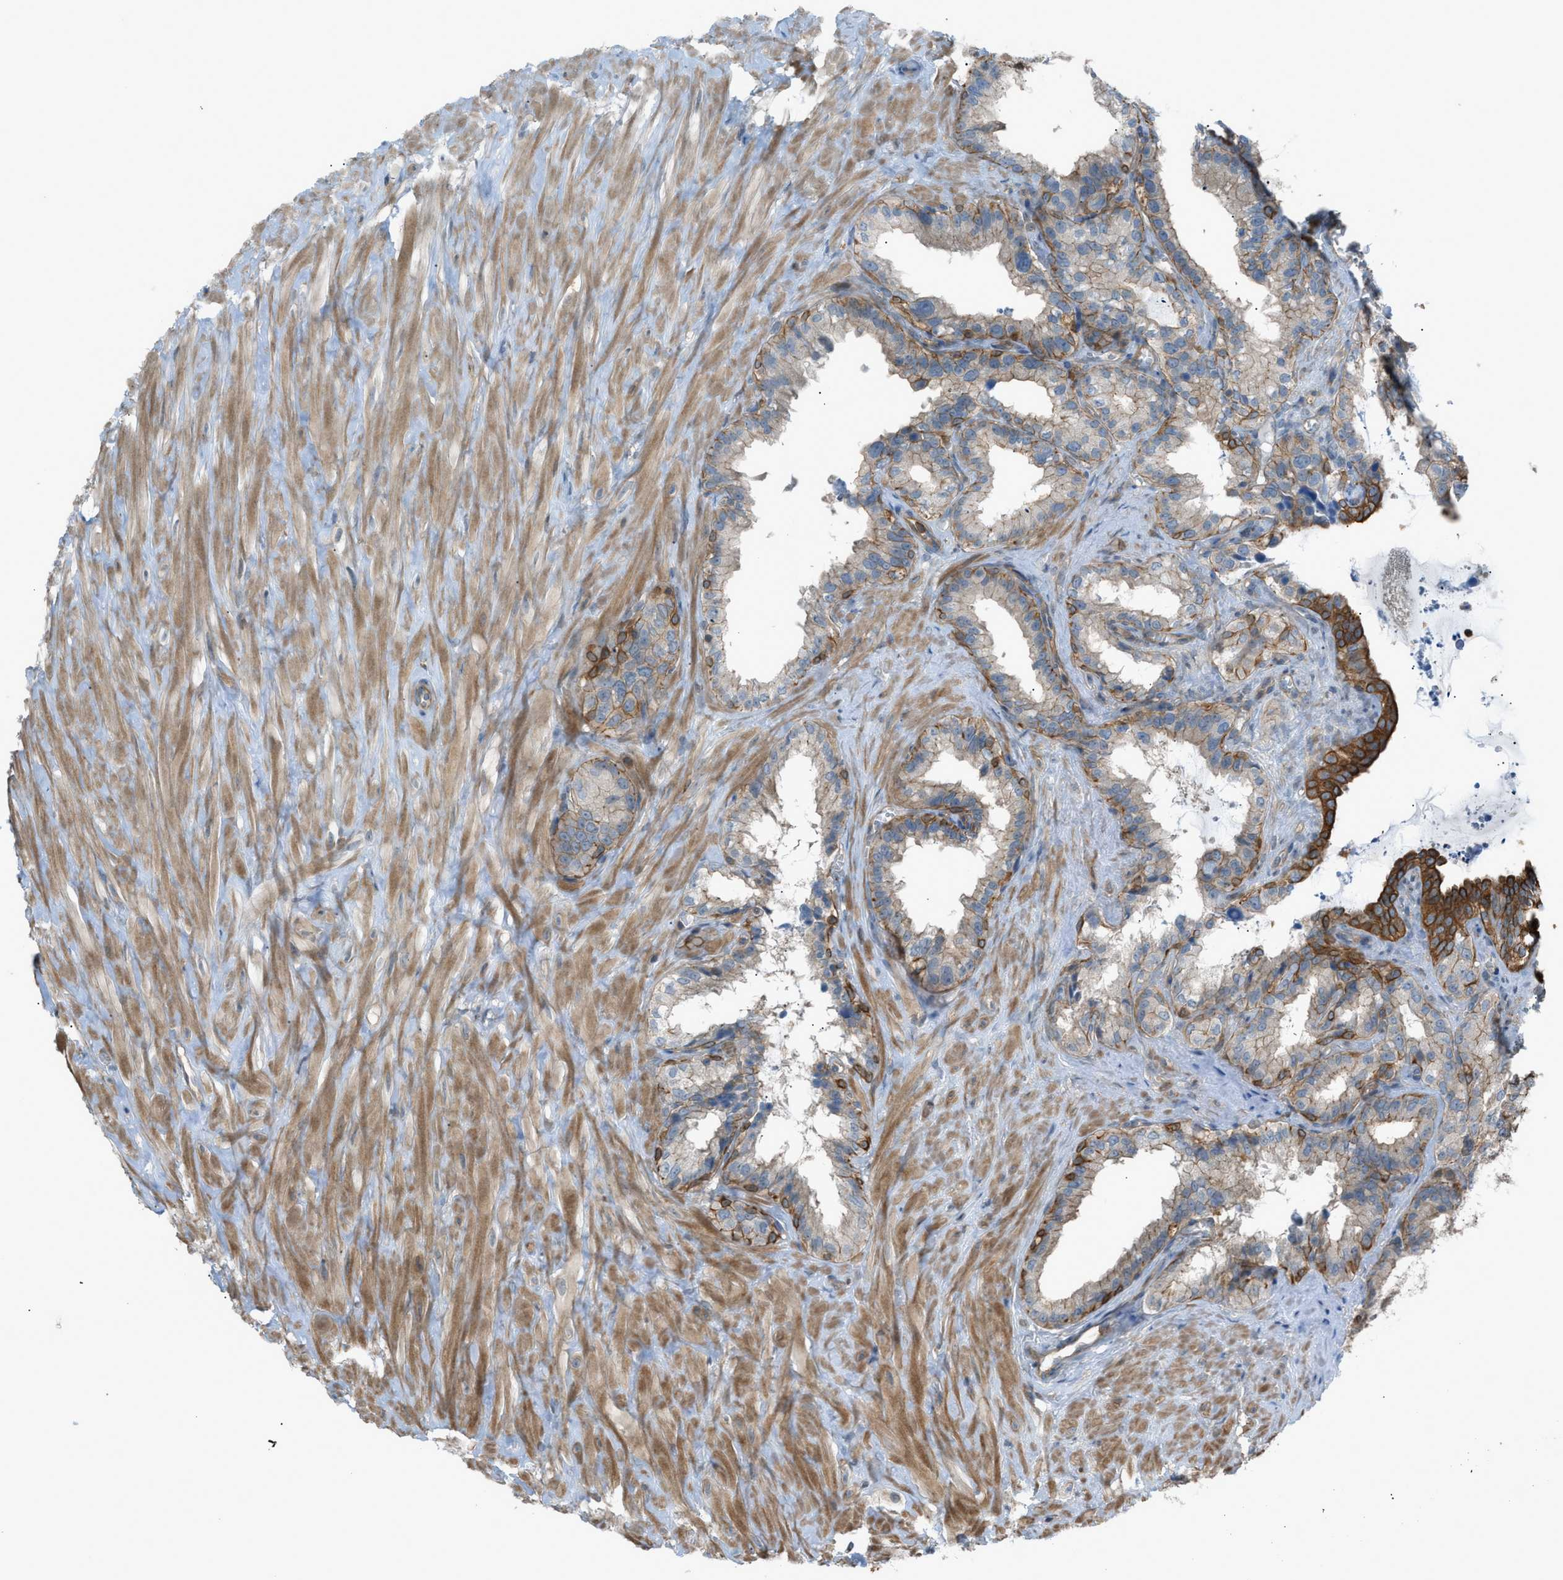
{"staining": {"intensity": "strong", "quantity": "25%-75%", "location": "cytoplasmic/membranous"}, "tissue": "seminal vesicle", "cell_type": "Glandular cells", "image_type": "normal", "snomed": [{"axis": "morphology", "description": "Normal tissue, NOS"}, {"axis": "topography", "description": "Seminal veicle"}], "caption": "The photomicrograph exhibits immunohistochemical staining of benign seminal vesicle. There is strong cytoplasmic/membranous positivity is identified in approximately 25%-75% of glandular cells.", "gene": "DYRK1A", "patient": {"sex": "male", "age": 64}}